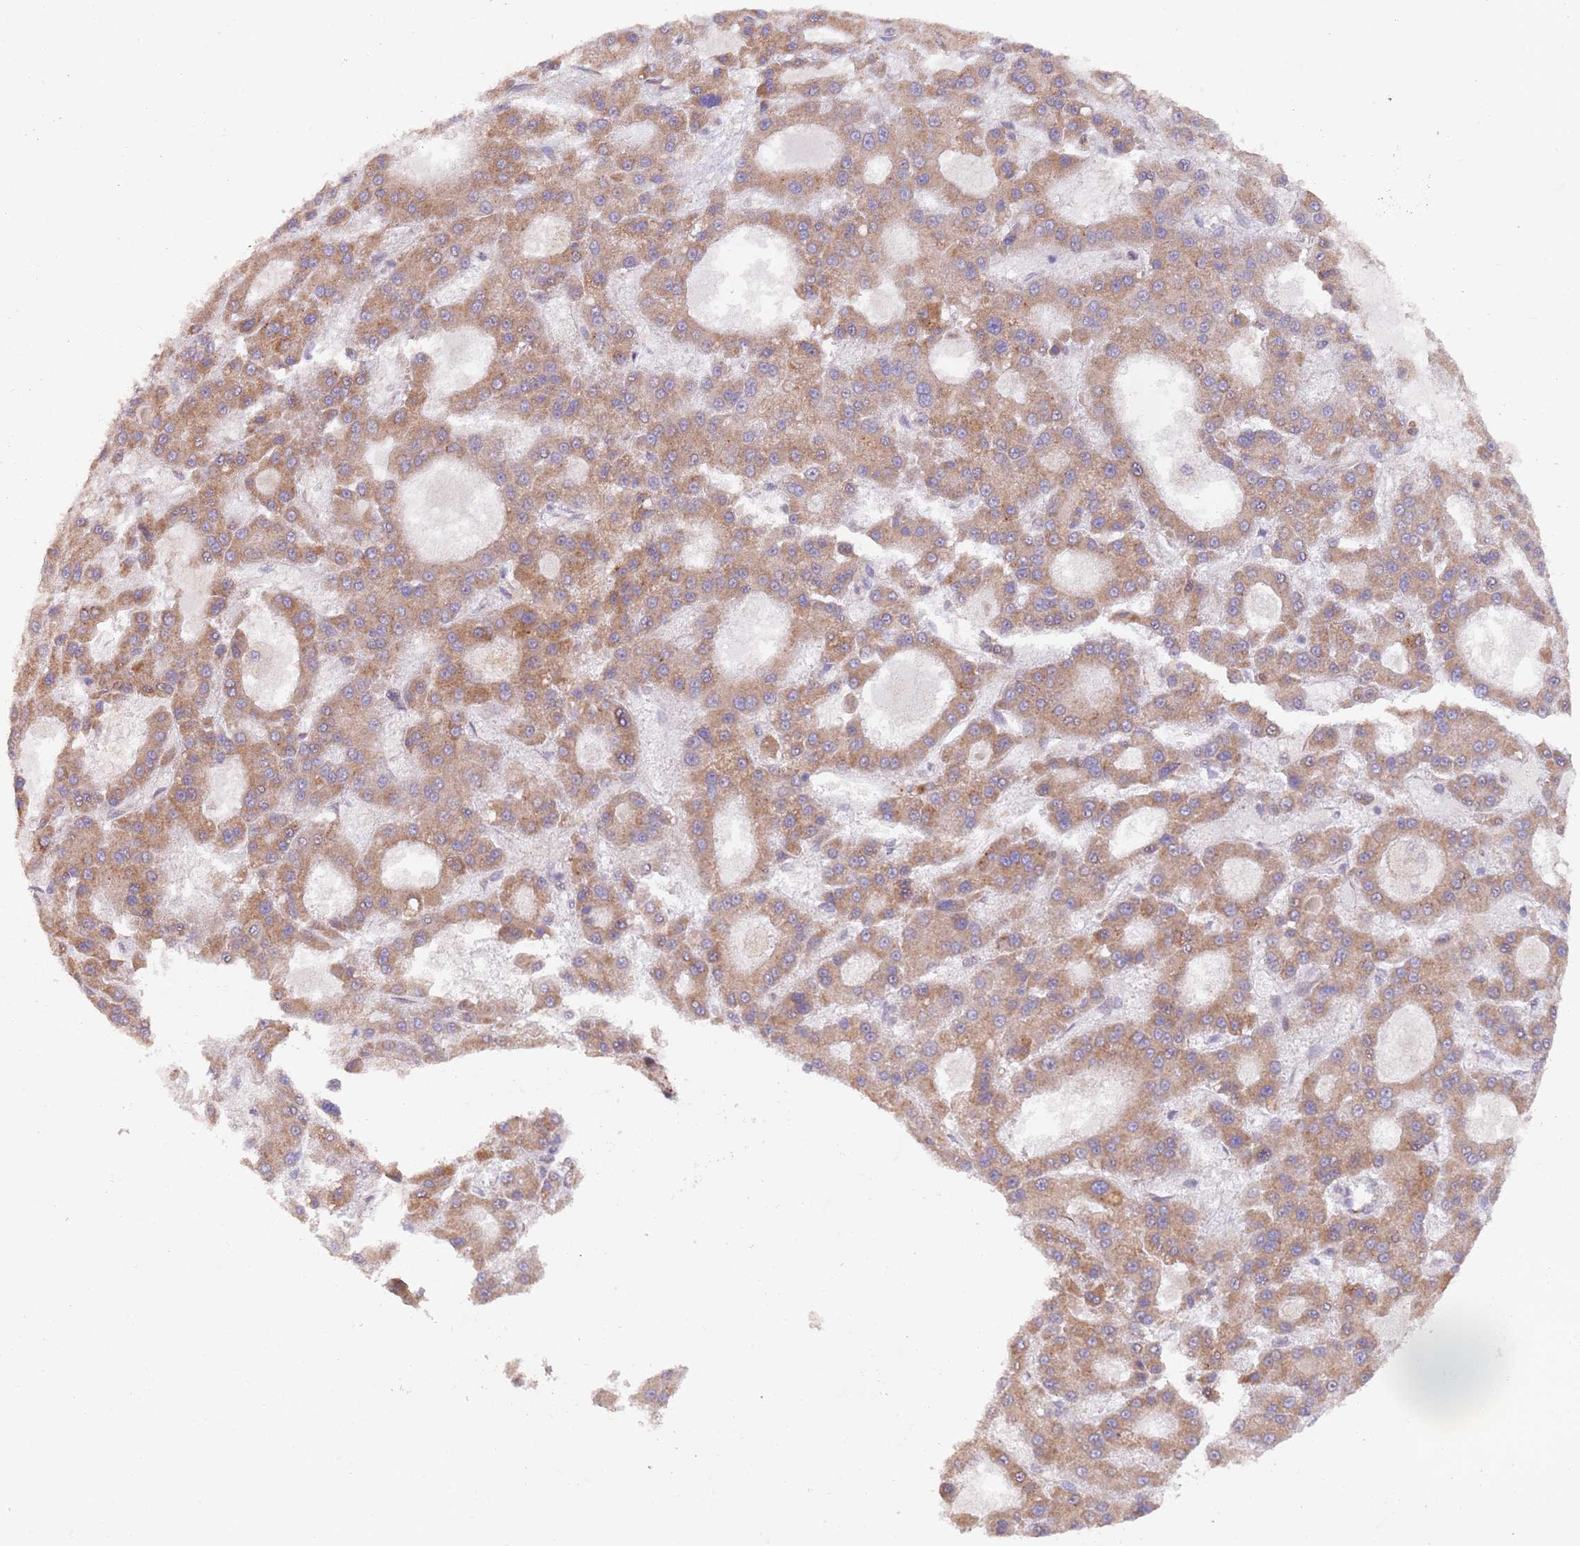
{"staining": {"intensity": "moderate", "quantity": ">75%", "location": "cytoplasmic/membranous"}, "tissue": "liver cancer", "cell_type": "Tumor cells", "image_type": "cancer", "snomed": [{"axis": "morphology", "description": "Carcinoma, Hepatocellular, NOS"}, {"axis": "topography", "description": "Liver"}], "caption": "This micrograph demonstrates immunohistochemistry staining of human liver cancer (hepatocellular carcinoma), with medium moderate cytoplasmic/membranous positivity in approximately >75% of tumor cells.", "gene": "CHD9", "patient": {"sex": "male", "age": 70}}